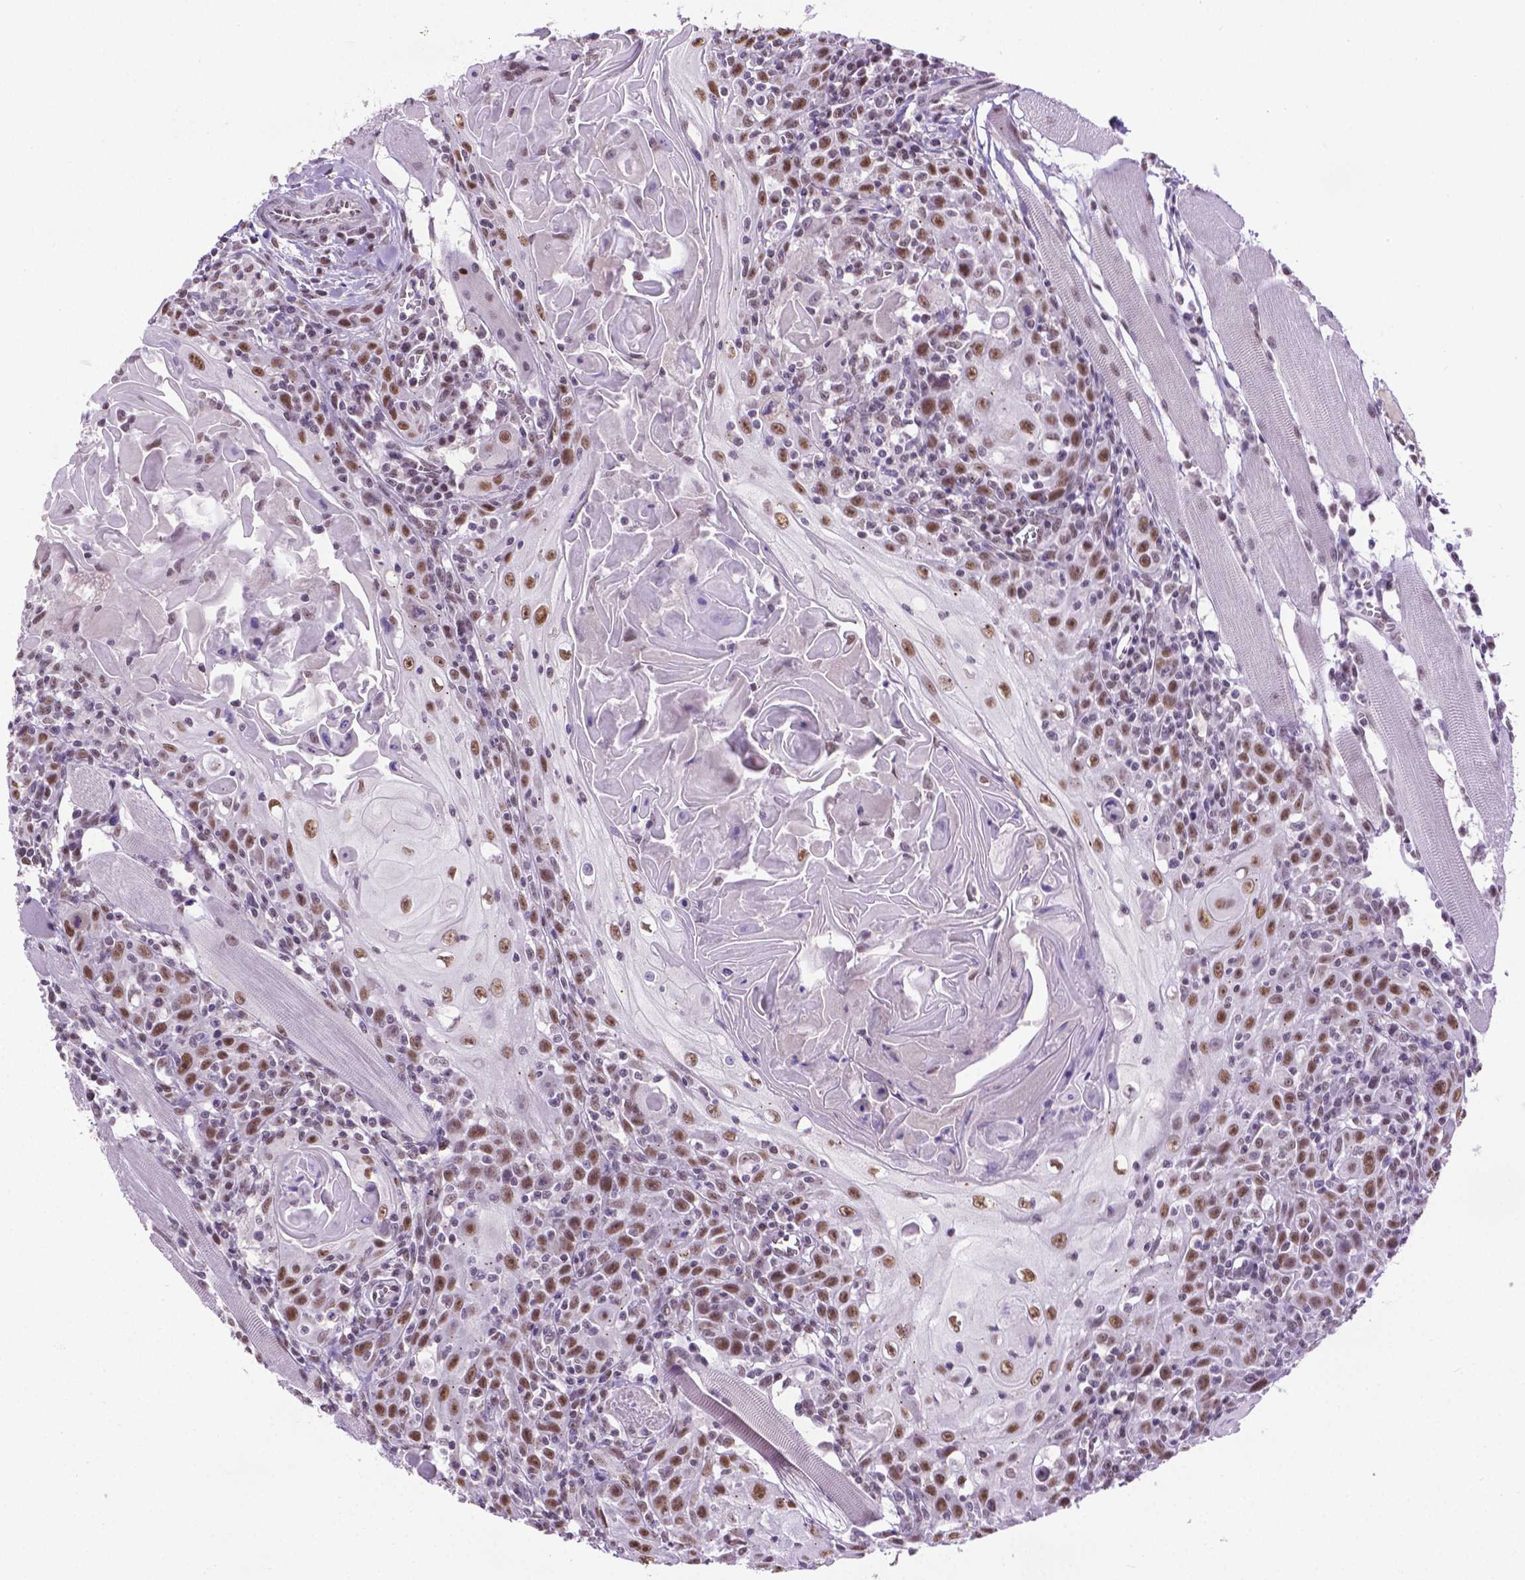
{"staining": {"intensity": "moderate", "quantity": ">75%", "location": "nuclear"}, "tissue": "head and neck cancer", "cell_type": "Tumor cells", "image_type": "cancer", "snomed": [{"axis": "morphology", "description": "Squamous cell carcinoma, NOS"}, {"axis": "topography", "description": "Head-Neck"}], "caption": "A brown stain labels moderate nuclear positivity of a protein in head and neck squamous cell carcinoma tumor cells. The staining was performed using DAB, with brown indicating positive protein expression. Nuclei are stained blue with hematoxylin.", "gene": "ABI2", "patient": {"sex": "male", "age": 52}}